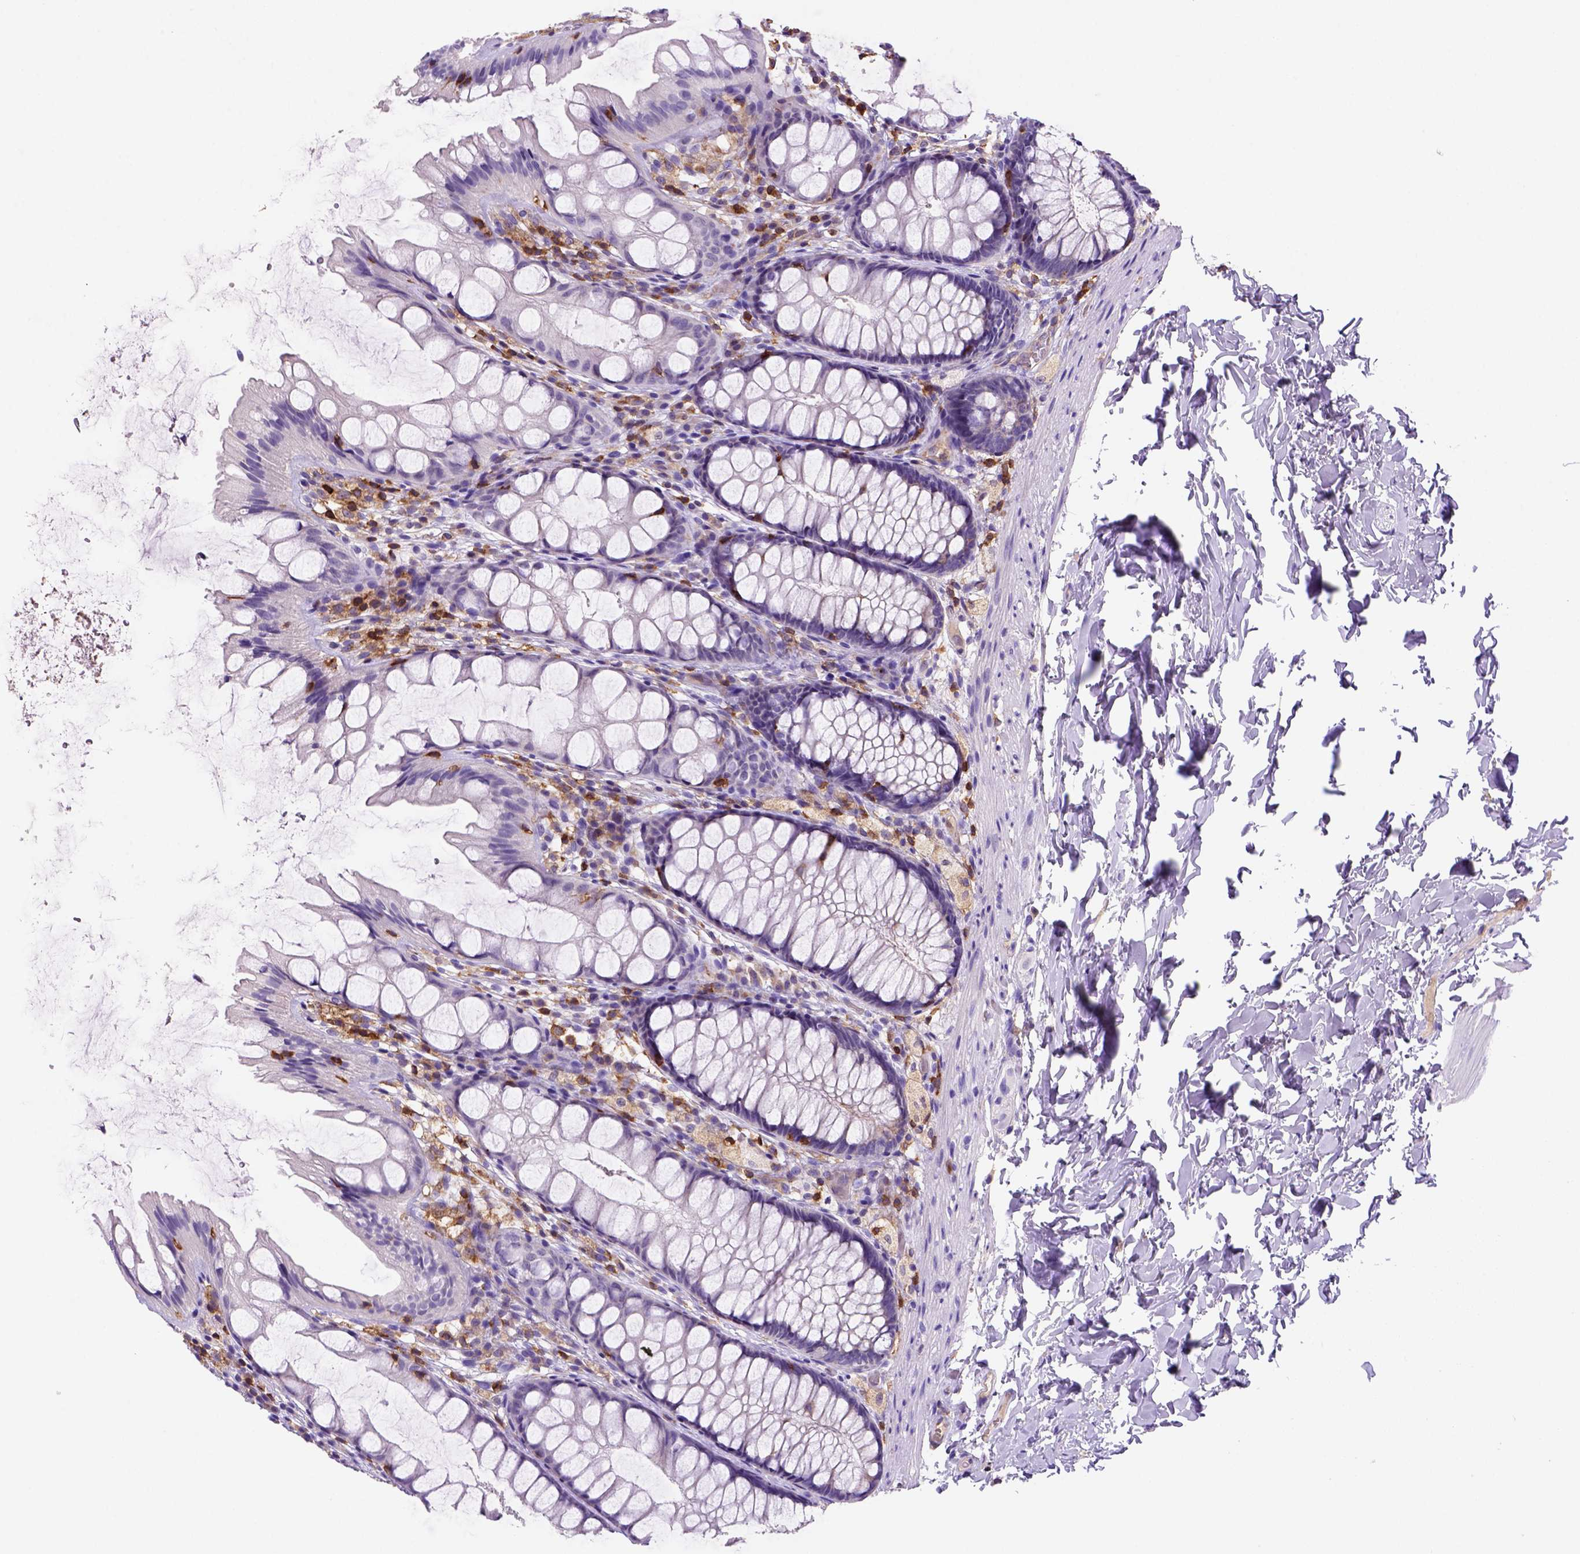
{"staining": {"intensity": "negative", "quantity": "none", "location": "none"}, "tissue": "colon", "cell_type": "Endothelial cells", "image_type": "normal", "snomed": [{"axis": "morphology", "description": "Normal tissue, NOS"}, {"axis": "topography", "description": "Colon"}], "caption": "DAB (3,3'-diaminobenzidine) immunohistochemical staining of unremarkable colon displays no significant positivity in endothelial cells.", "gene": "INPP5D", "patient": {"sex": "male", "age": 47}}